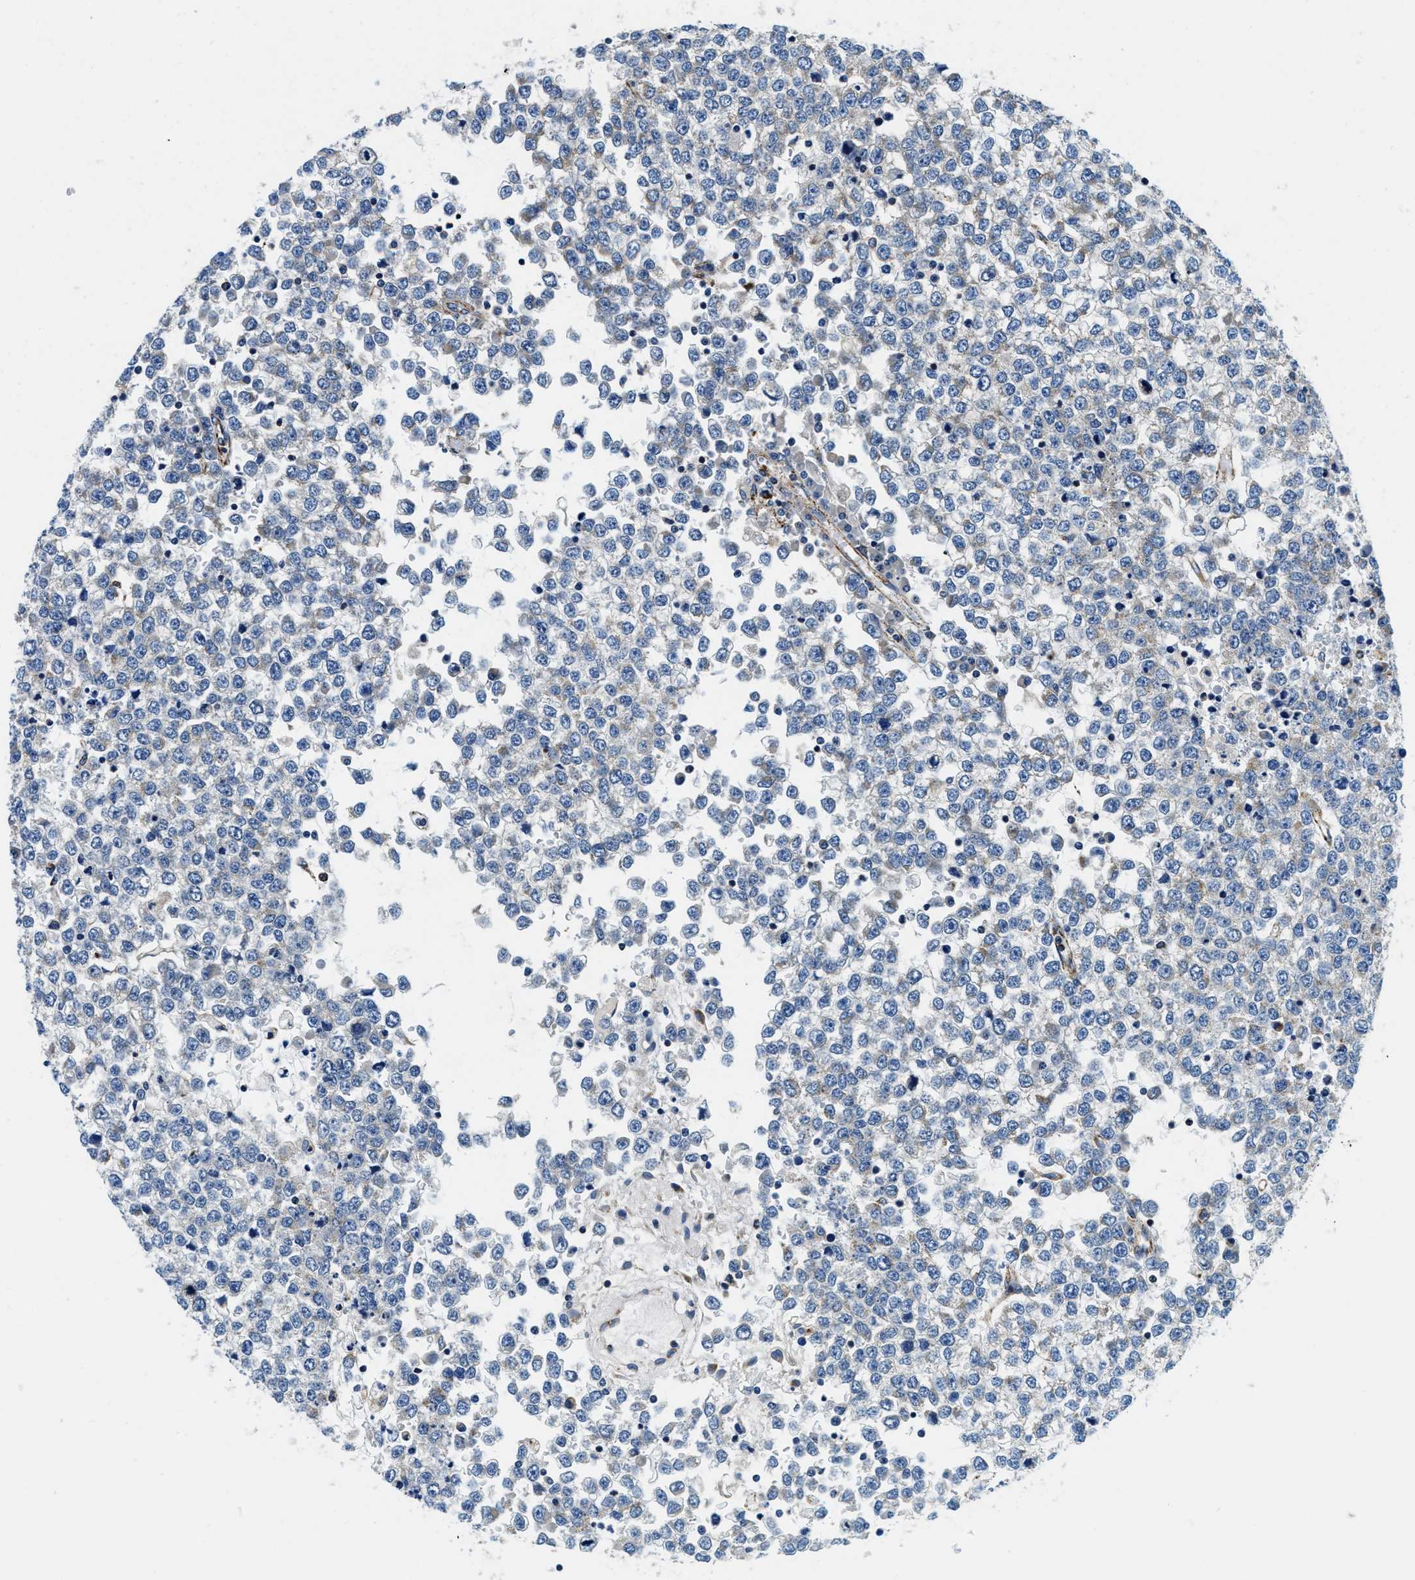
{"staining": {"intensity": "moderate", "quantity": "<25%", "location": "cytoplasmic/membranous"}, "tissue": "testis cancer", "cell_type": "Tumor cells", "image_type": "cancer", "snomed": [{"axis": "morphology", "description": "Seminoma, NOS"}, {"axis": "topography", "description": "Testis"}], "caption": "Immunohistochemistry (IHC) staining of testis seminoma, which reveals low levels of moderate cytoplasmic/membranous staining in about <25% of tumor cells indicating moderate cytoplasmic/membranous protein positivity. The staining was performed using DAB (3,3'-diaminobenzidine) (brown) for protein detection and nuclei were counterstained in hematoxylin (blue).", "gene": "SAMD4B", "patient": {"sex": "male", "age": 65}}